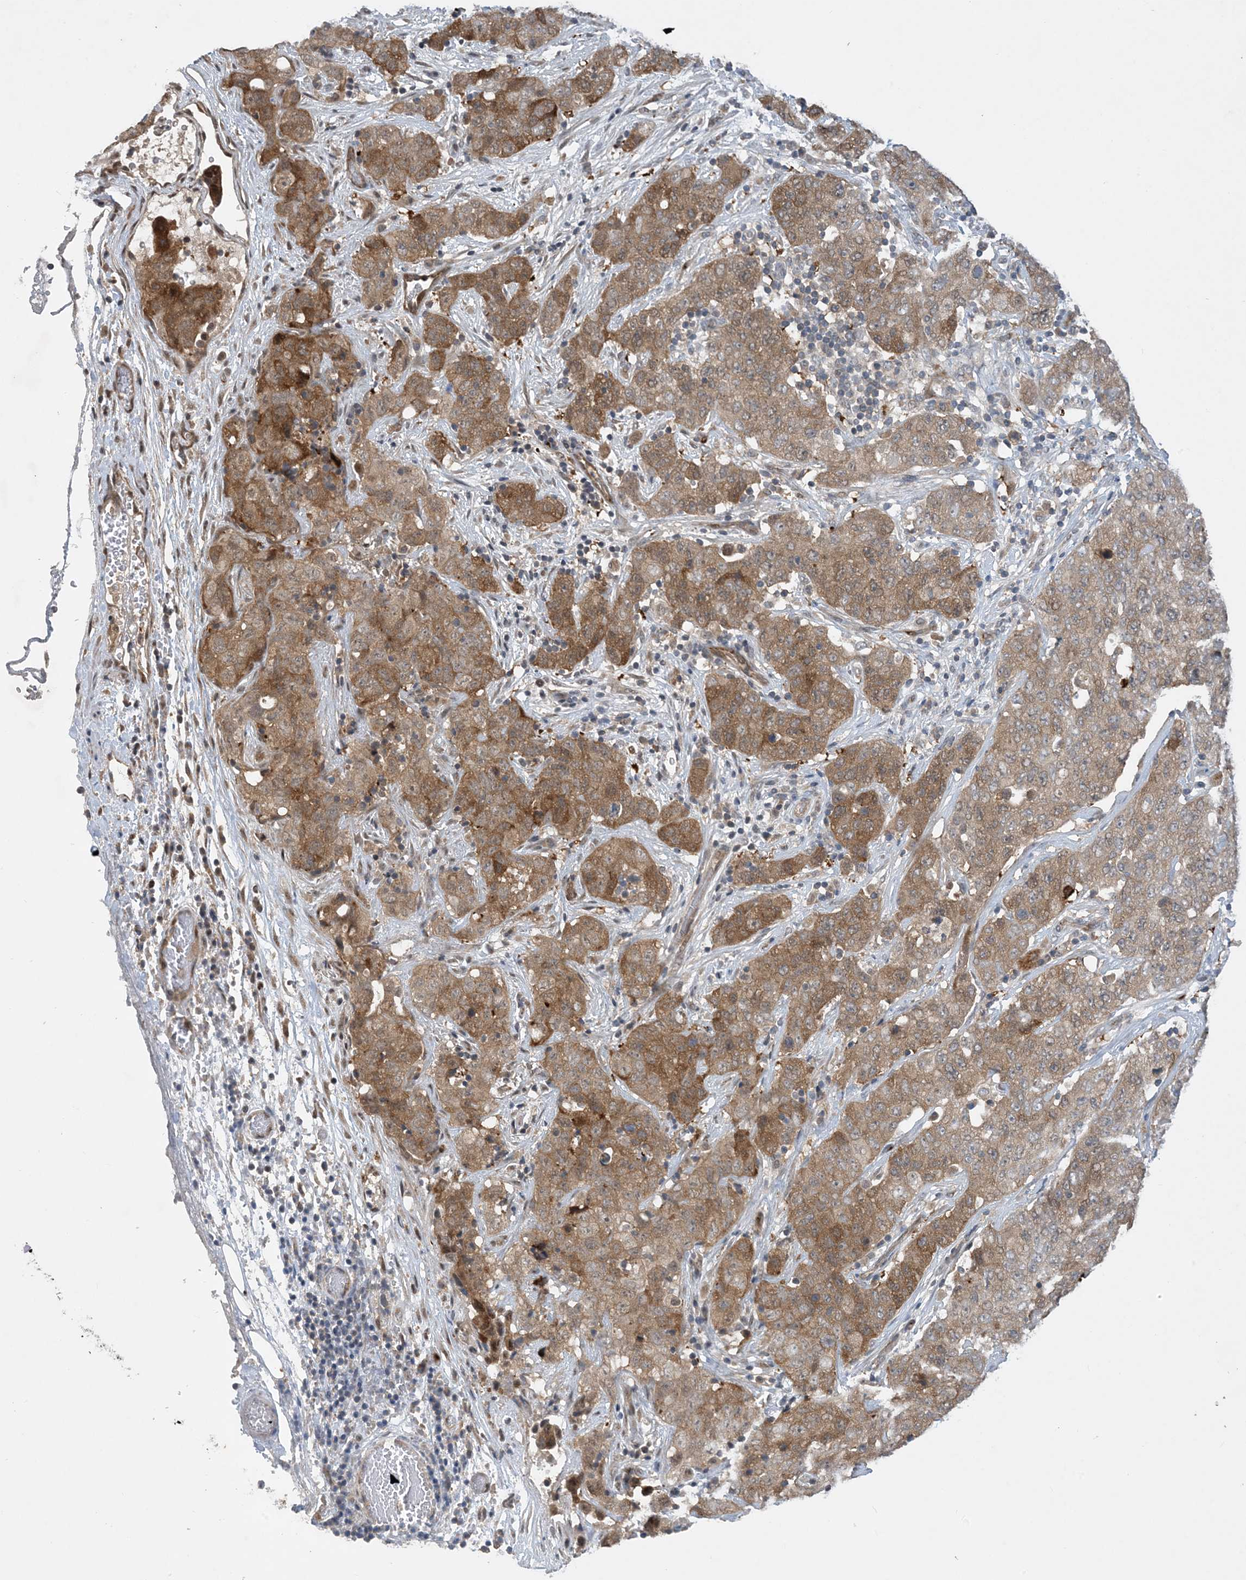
{"staining": {"intensity": "moderate", "quantity": ">75%", "location": "cytoplasmic/membranous"}, "tissue": "stomach cancer", "cell_type": "Tumor cells", "image_type": "cancer", "snomed": [{"axis": "morphology", "description": "Normal tissue, NOS"}, {"axis": "morphology", "description": "Adenocarcinoma, NOS"}, {"axis": "topography", "description": "Lymph node"}, {"axis": "topography", "description": "Stomach"}], "caption": "Immunohistochemistry (IHC) (DAB) staining of stomach cancer (adenocarcinoma) displays moderate cytoplasmic/membranous protein staining in about >75% of tumor cells.", "gene": "TINAG", "patient": {"sex": "male", "age": 48}}